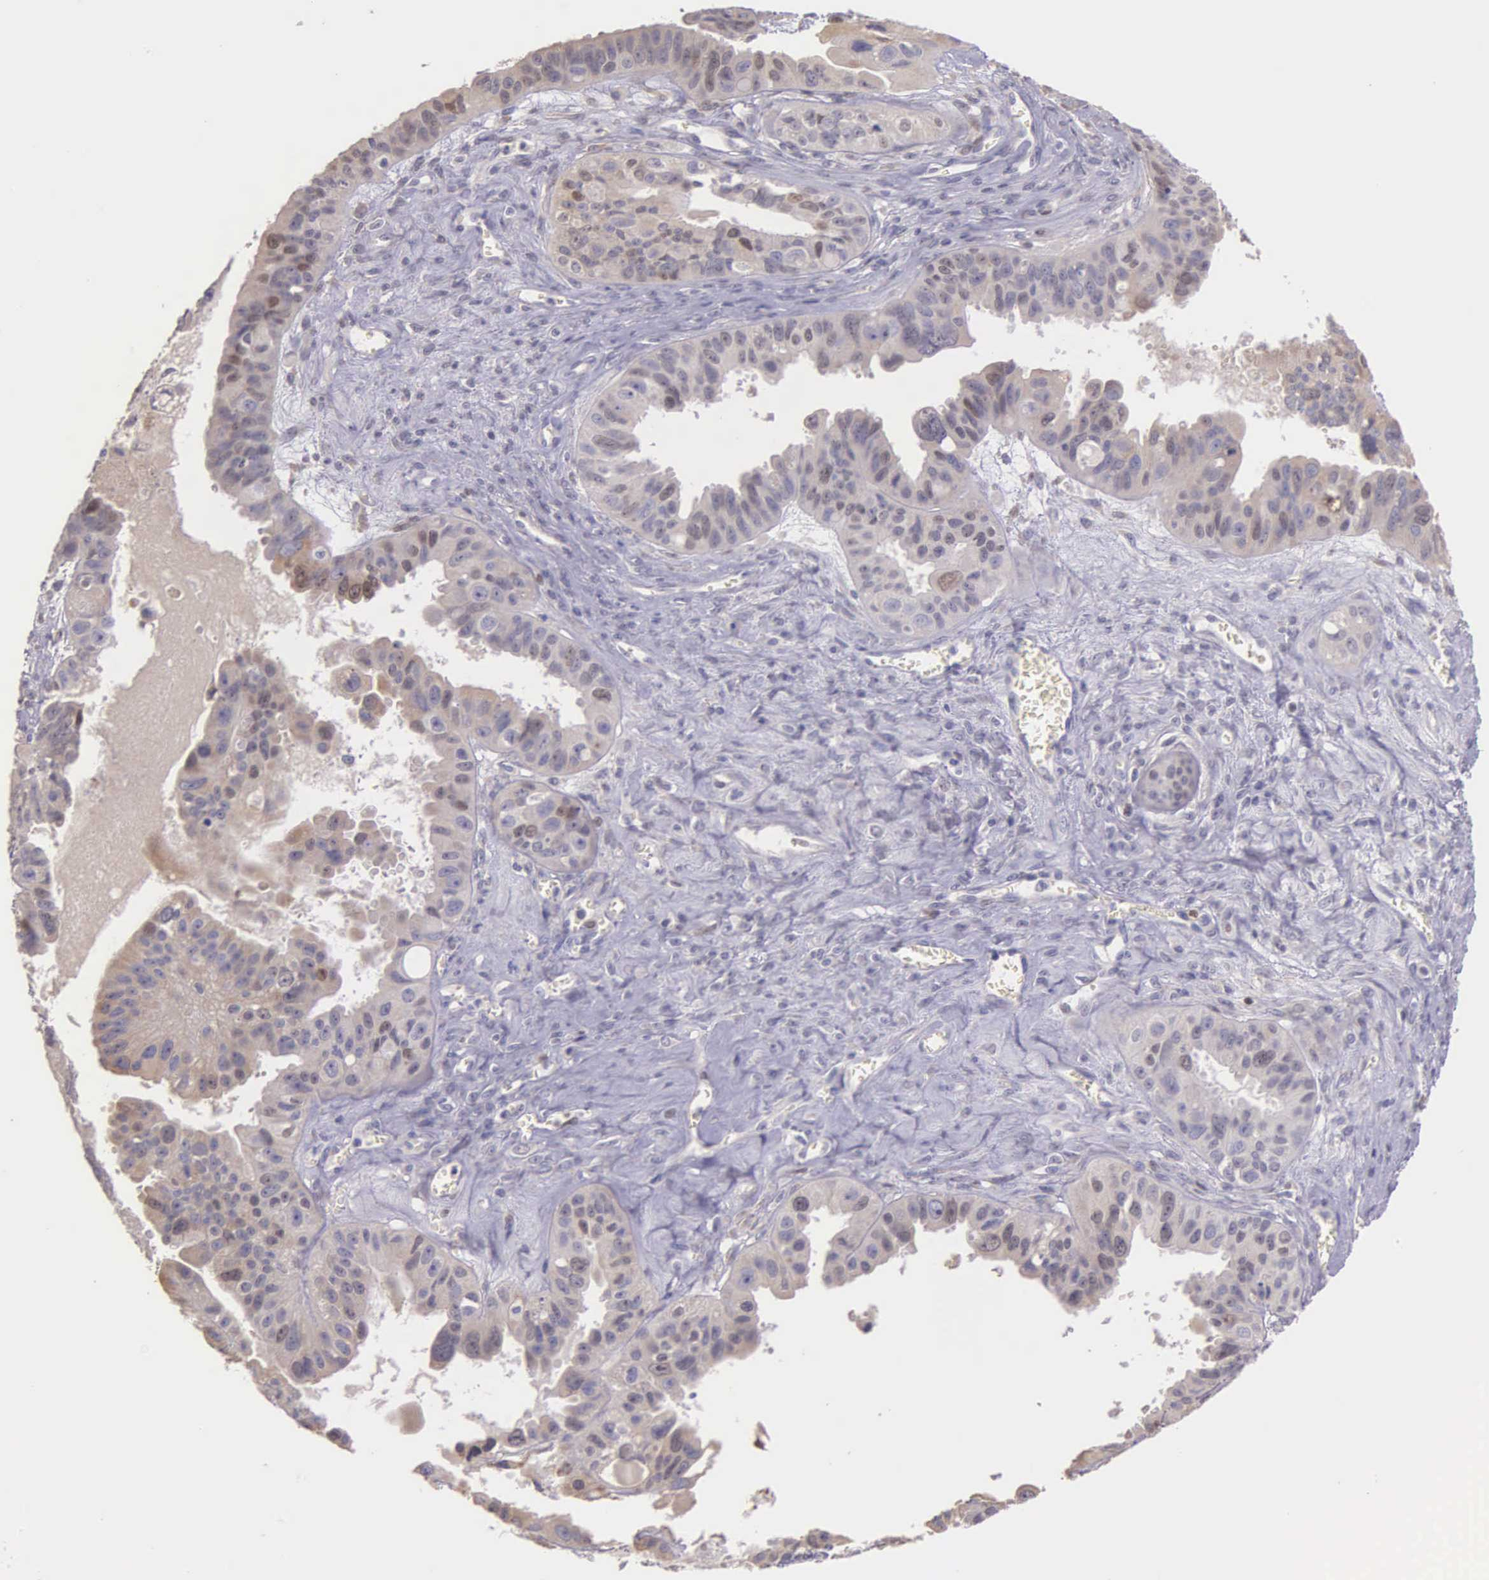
{"staining": {"intensity": "weak", "quantity": "25%-75%", "location": "nuclear"}, "tissue": "ovarian cancer", "cell_type": "Tumor cells", "image_type": "cancer", "snomed": [{"axis": "morphology", "description": "Carcinoma, endometroid"}, {"axis": "topography", "description": "Ovary"}], "caption": "The histopathology image reveals immunohistochemical staining of ovarian endometroid carcinoma. There is weak nuclear positivity is appreciated in approximately 25%-75% of tumor cells.", "gene": "MCM5", "patient": {"sex": "female", "age": 85}}